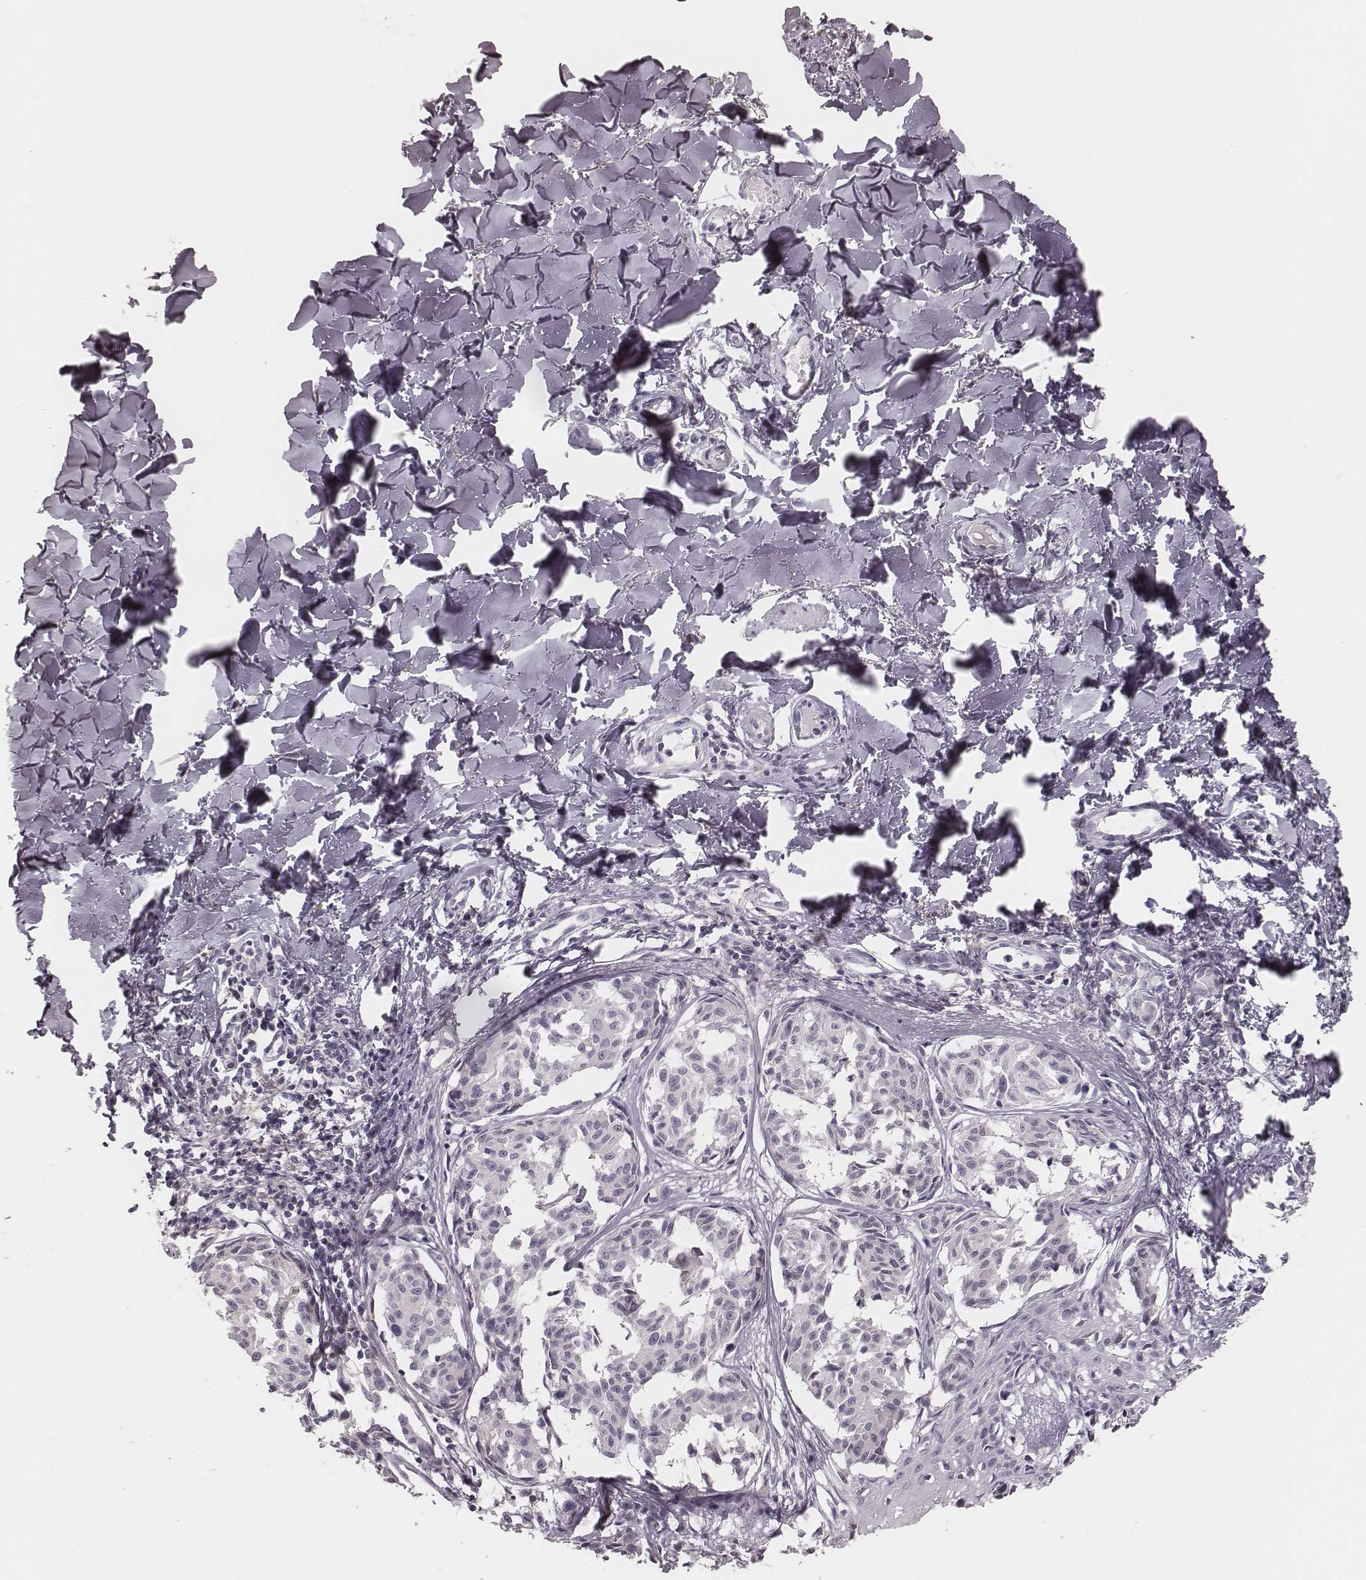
{"staining": {"intensity": "negative", "quantity": "none", "location": "none"}, "tissue": "melanoma", "cell_type": "Tumor cells", "image_type": "cancer", "snomed": [{"axis": "morphology", "description": "Malignant melanoma, NOS"}, {"axis": "topography", "description": "Skin"}], "caption": "DAB (3,3'-diaminobenzidine) immunohistochemical staining of human malignant melanoma exhibits no significant expression in tumor cells. (Stains: DAB (3,3'-diaminobenzidine) immunohistochemistry with hematoxylin counter stain, Microscopy: brightfield microscopy at high magnification).", "gene": "MSX1", "patient": {"sex": "male", "age": 51}}